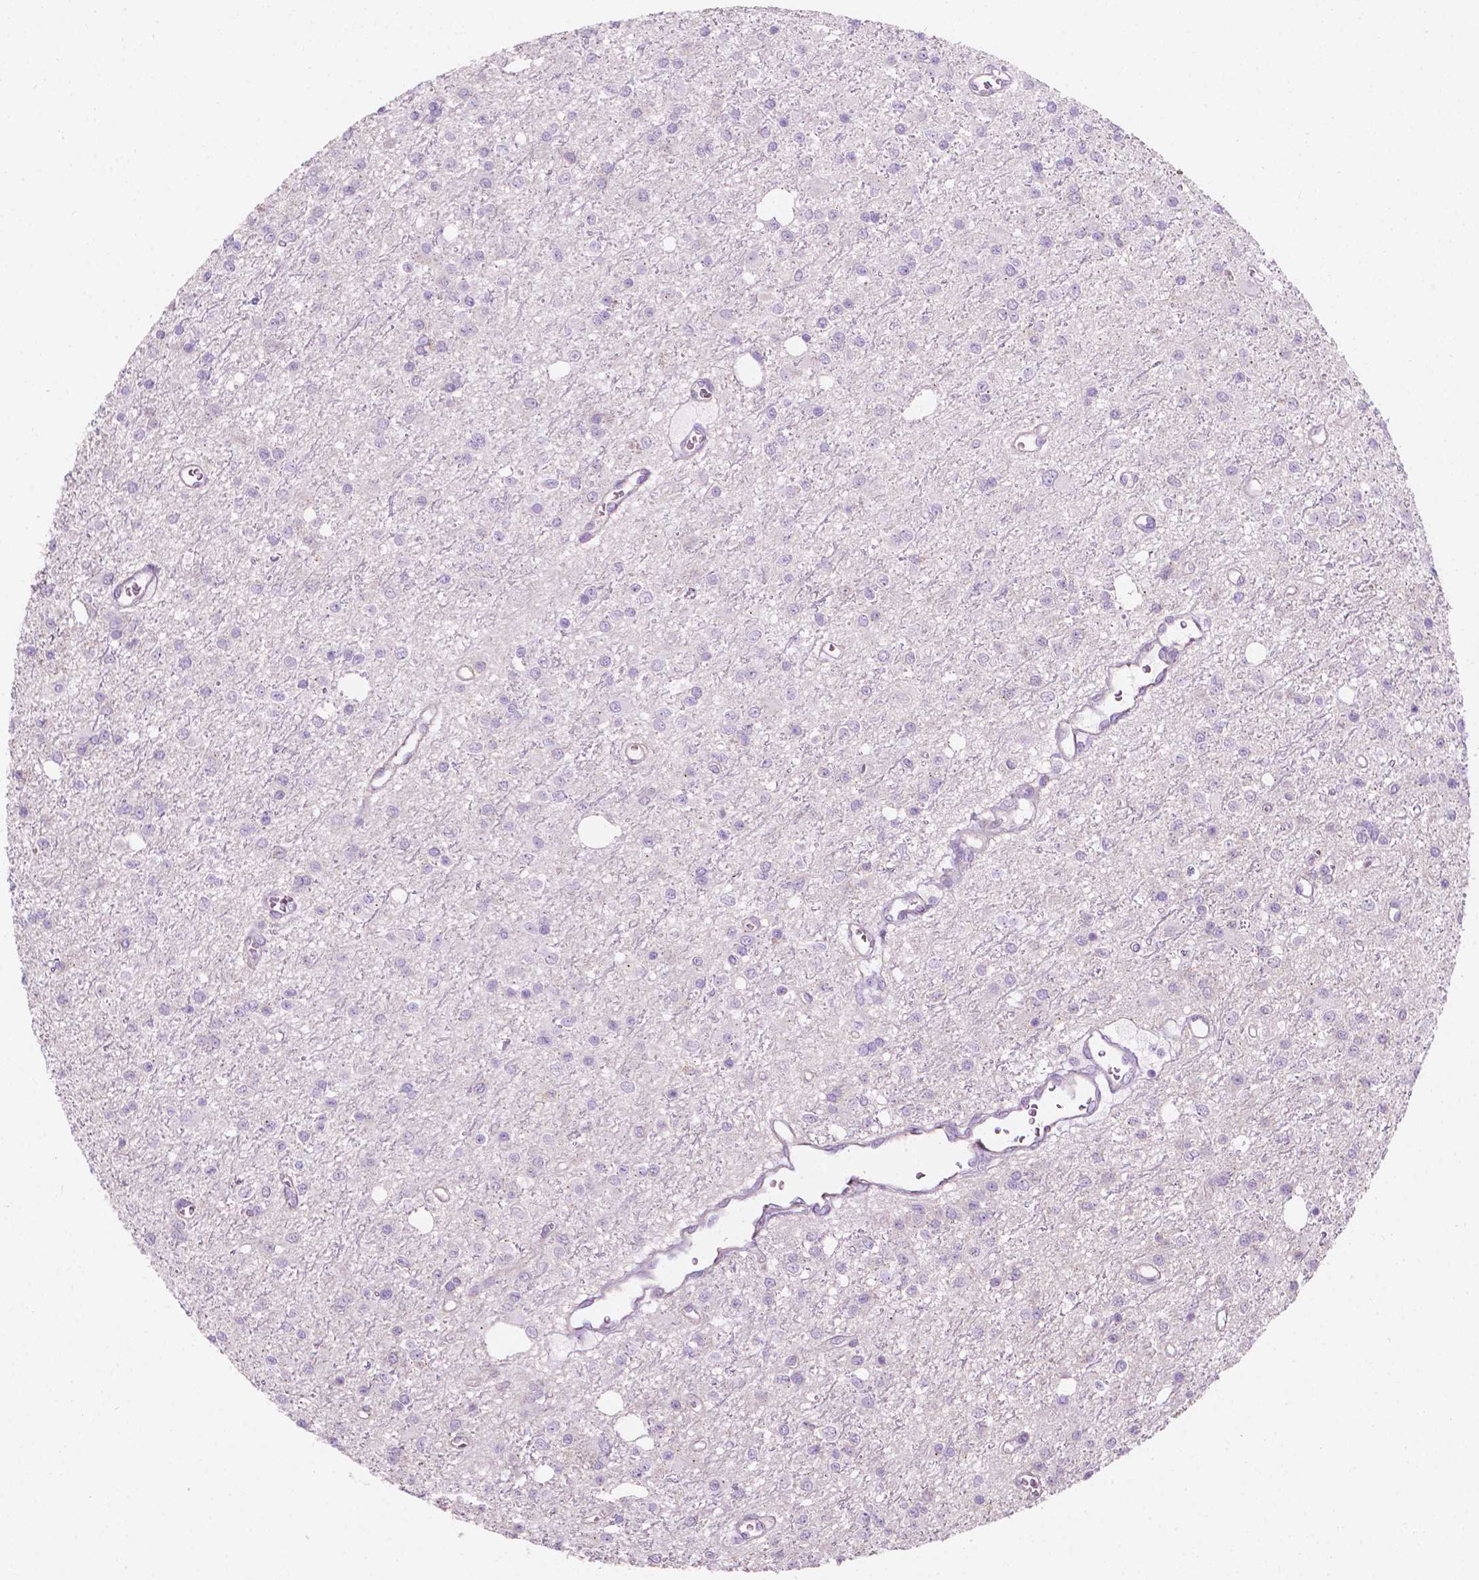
{"staining": {"intensity": "negative", "quantity": "none", "location": "none"}, "tissue": "glioma", "cell_type": "Tumor cells", "image_type": "cancer", "snomed": [{"axis": "morphology", "description": "Glioma, malignant, Low grade"}, {"axis": "topography", "description": "Brain"}], "caption": "The micrograph demonstrates no staining of tumor cells in glioma.", "gene": "NOS1AP", "patient": {"sex": "female", "age": 45}}